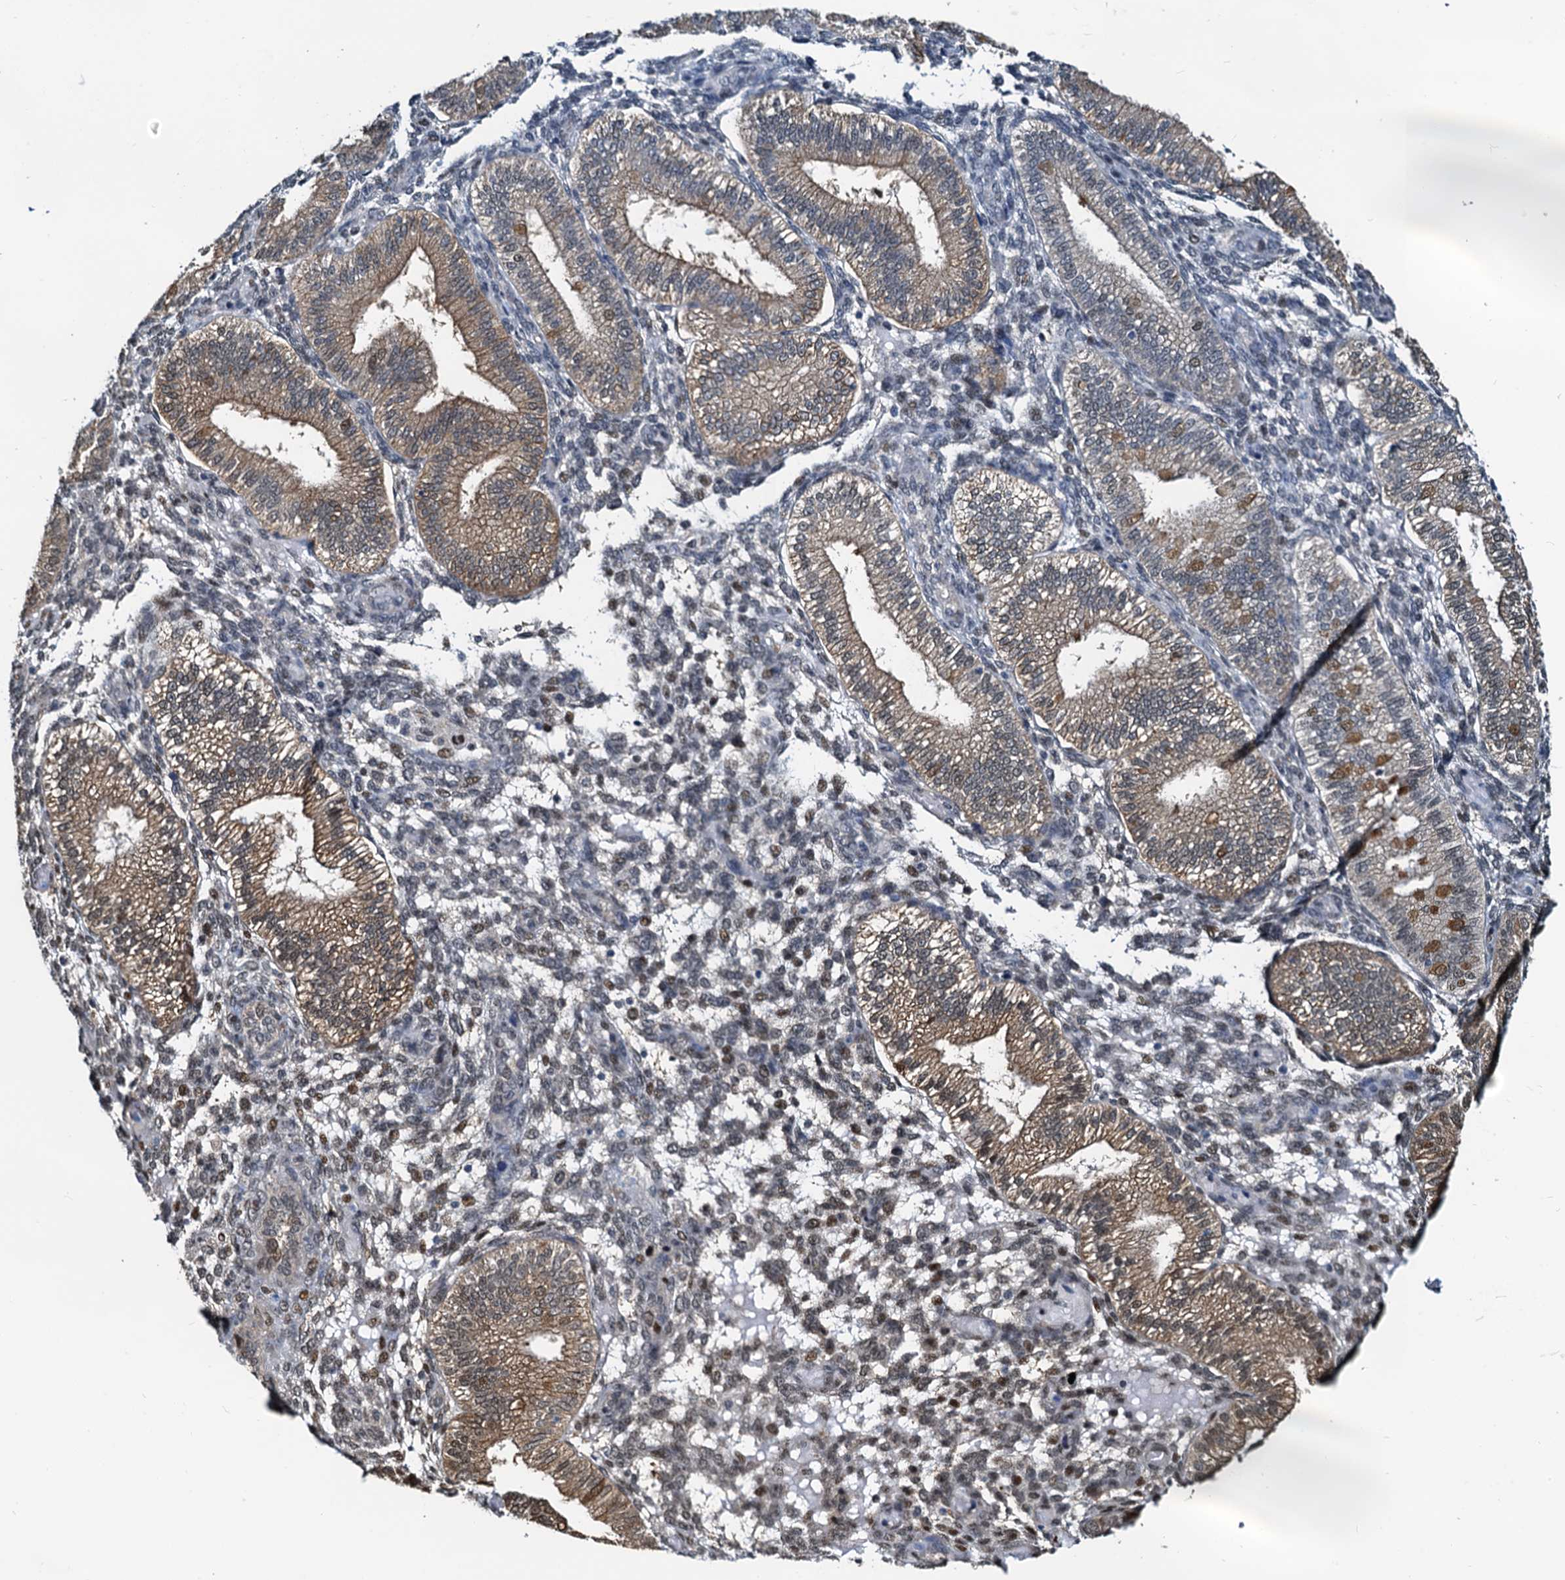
{"staining": {"intensity": "moderate", "quantity": "<25%", "location": "nuclear"}, "tissue": "endometrium", "cell_type": "Cells in endometrial stroma", "image_type": "normal", "snomed": [{"axis": "morphology", "description": "Normal tissue, NOS"}, {"axis": "topography", "description": "Endometrium"}], "caption": "Immunohistochemistry of unremarkable human endometrium exhibits low levels of moderate nuclear staining in approximately <25% of cells in endometrial stroma. (DAB (3,3'-diaminobenzidine) IHC, brown staining for protein, blue staining for nuclei).", "gene": "PTGES3", "patient": {"sex": "female", "age": 39}}